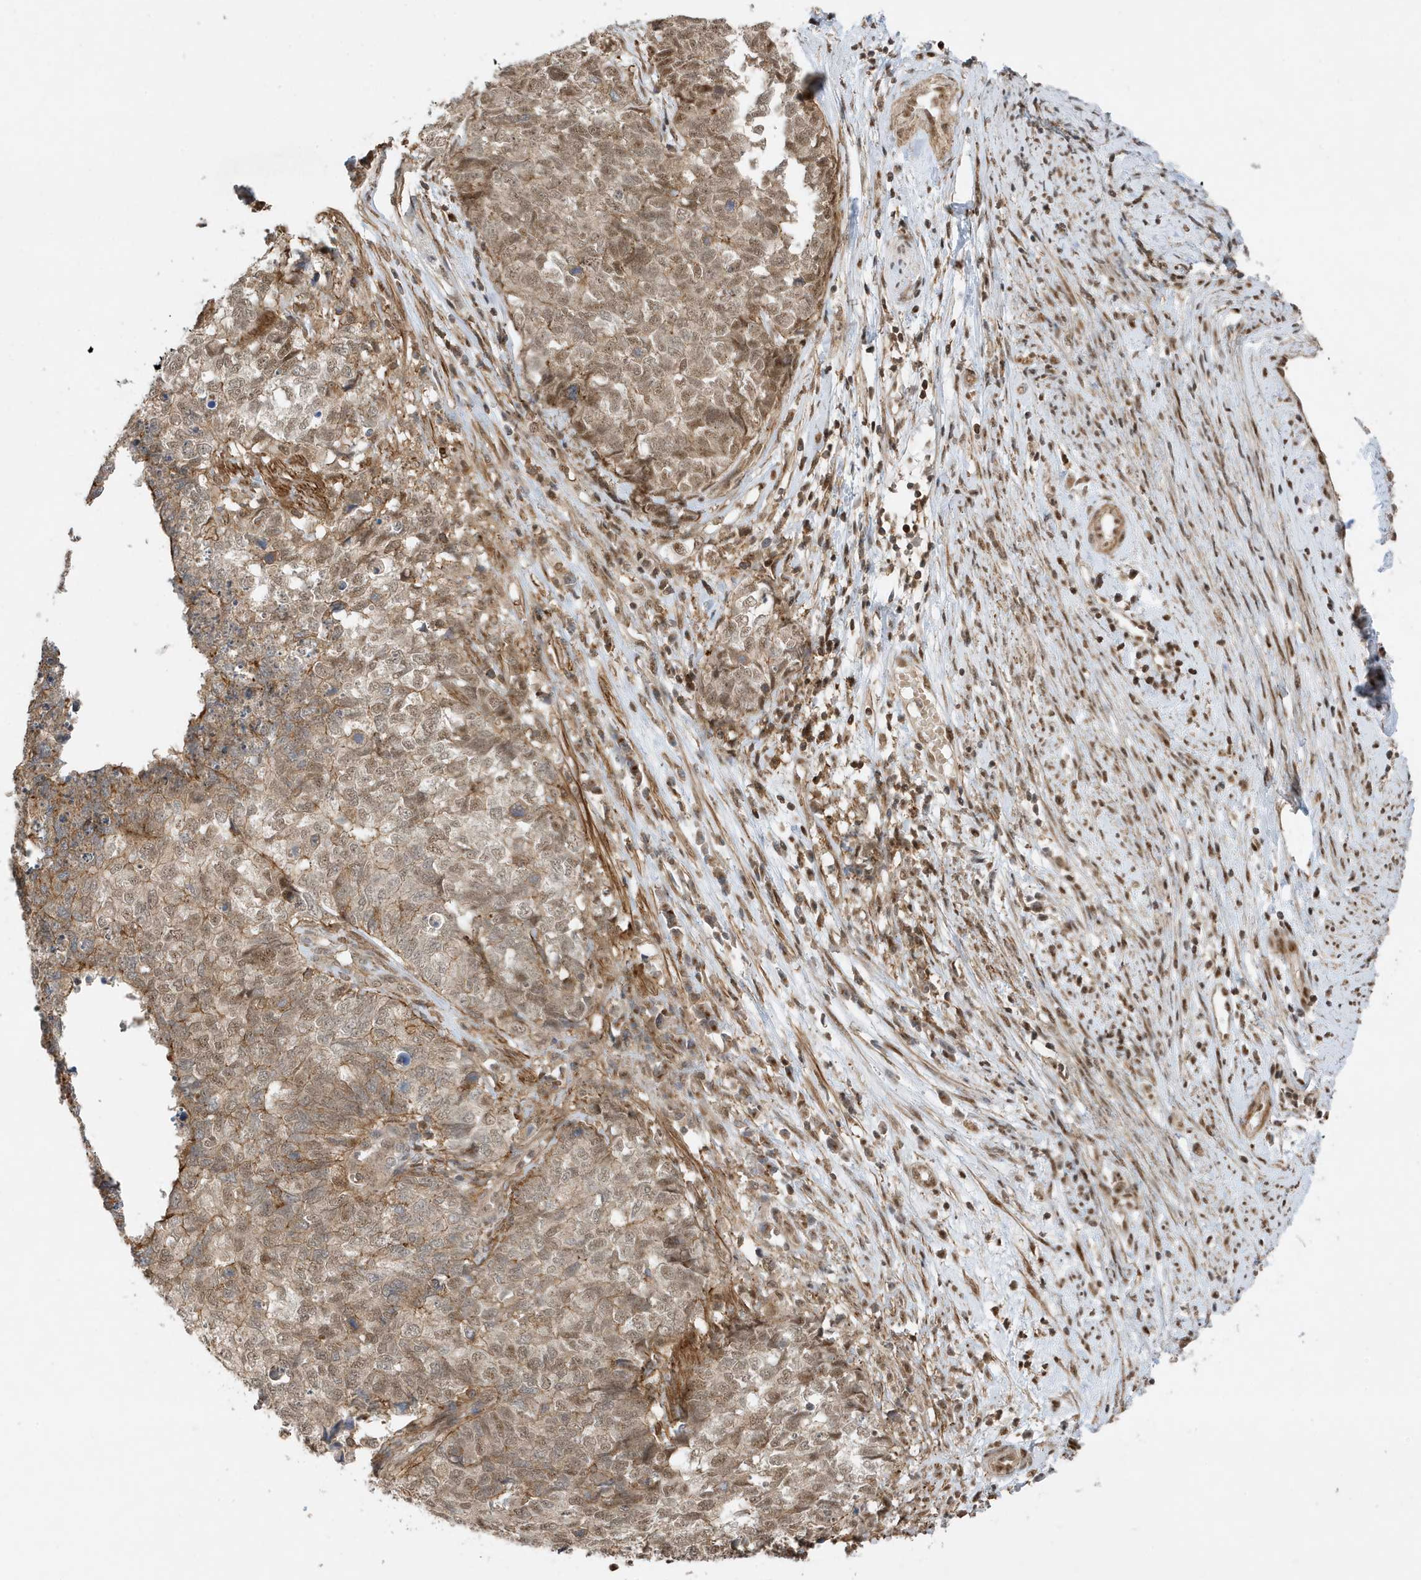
{"staining": {"intensity": "moderate", "quantity": ">75%", "location": "cytoplasmic/membranous,nuclear"}, "tissue": "cervical cancer", "cell_type": "Tumor cells", "image_type": "cancer", "snomed": [{"axis": "morphology", "description": "Squamous cell carcinoma, NOS"}, {"axis": "topography", "description": "Cervix"}], "caption": "Squamous cell carcinoma (cervical) tissue shows moderate cytoplasmic/membranous and nuclear staining in about >75% of tumor cells", "gene": "TATDN3", "patient": {"sex": "female", "age": 63}}